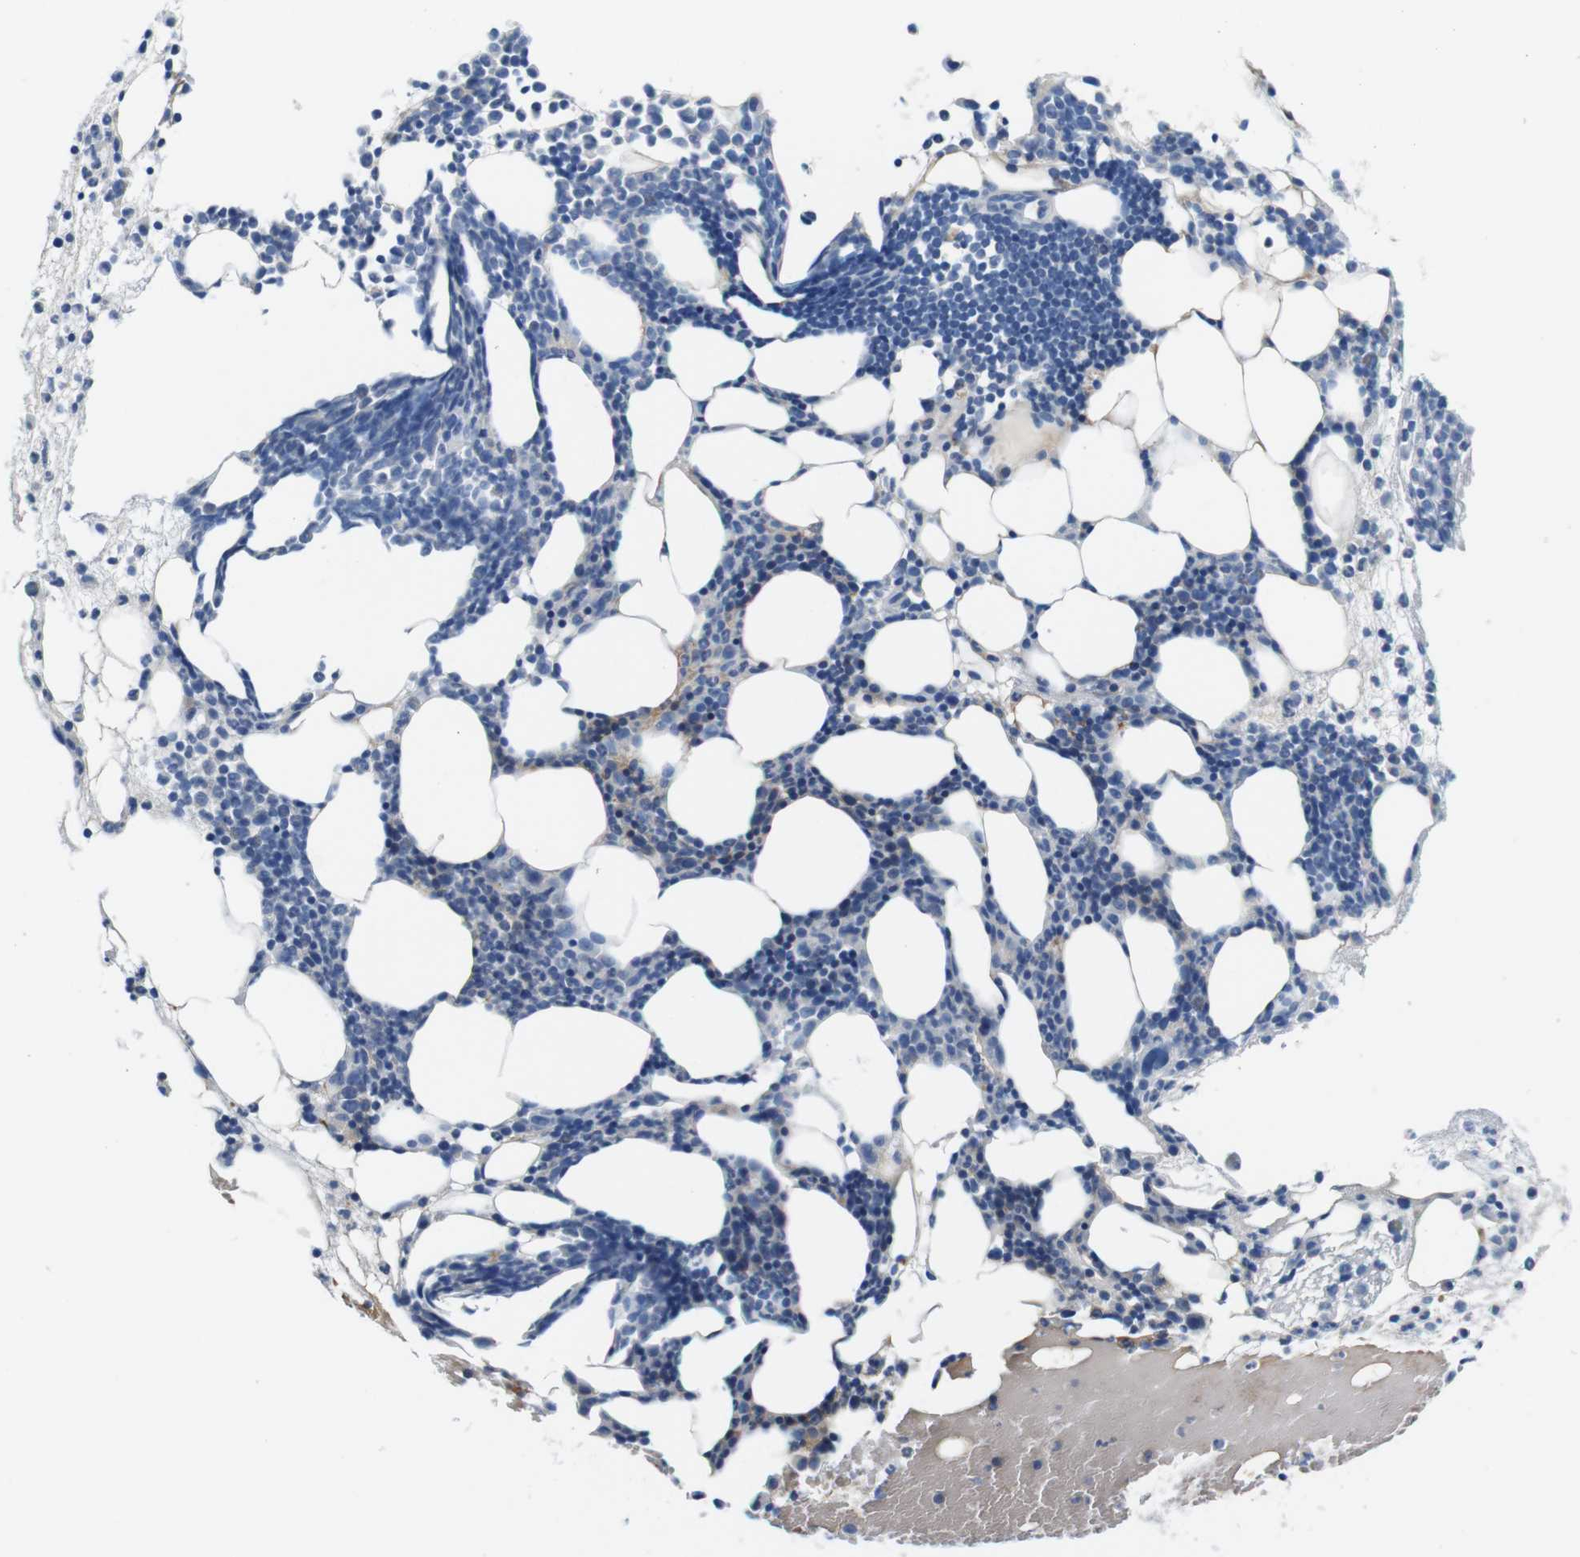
{"staining": {"intensity": "negative", "quantity": "none", "location": "none"}, "tissue": "bone marrow", "cell_type": "Hematopoietic cells", "image_type": "normal", "snomed": [{"axis": "morphology", "description": "Normal tissue, NOS"}, {"axis": "morphology", "description": "Inflammation, NOS"}, {"axis": "topography", "description": "Bone marrow"}], "caption": "DAB immunohistochemical staining of benign bone marrow shows no significant expression in hematopoietic cells.", "gene": "IGSF8", "patient": {"sex": "female", "age": 79}}